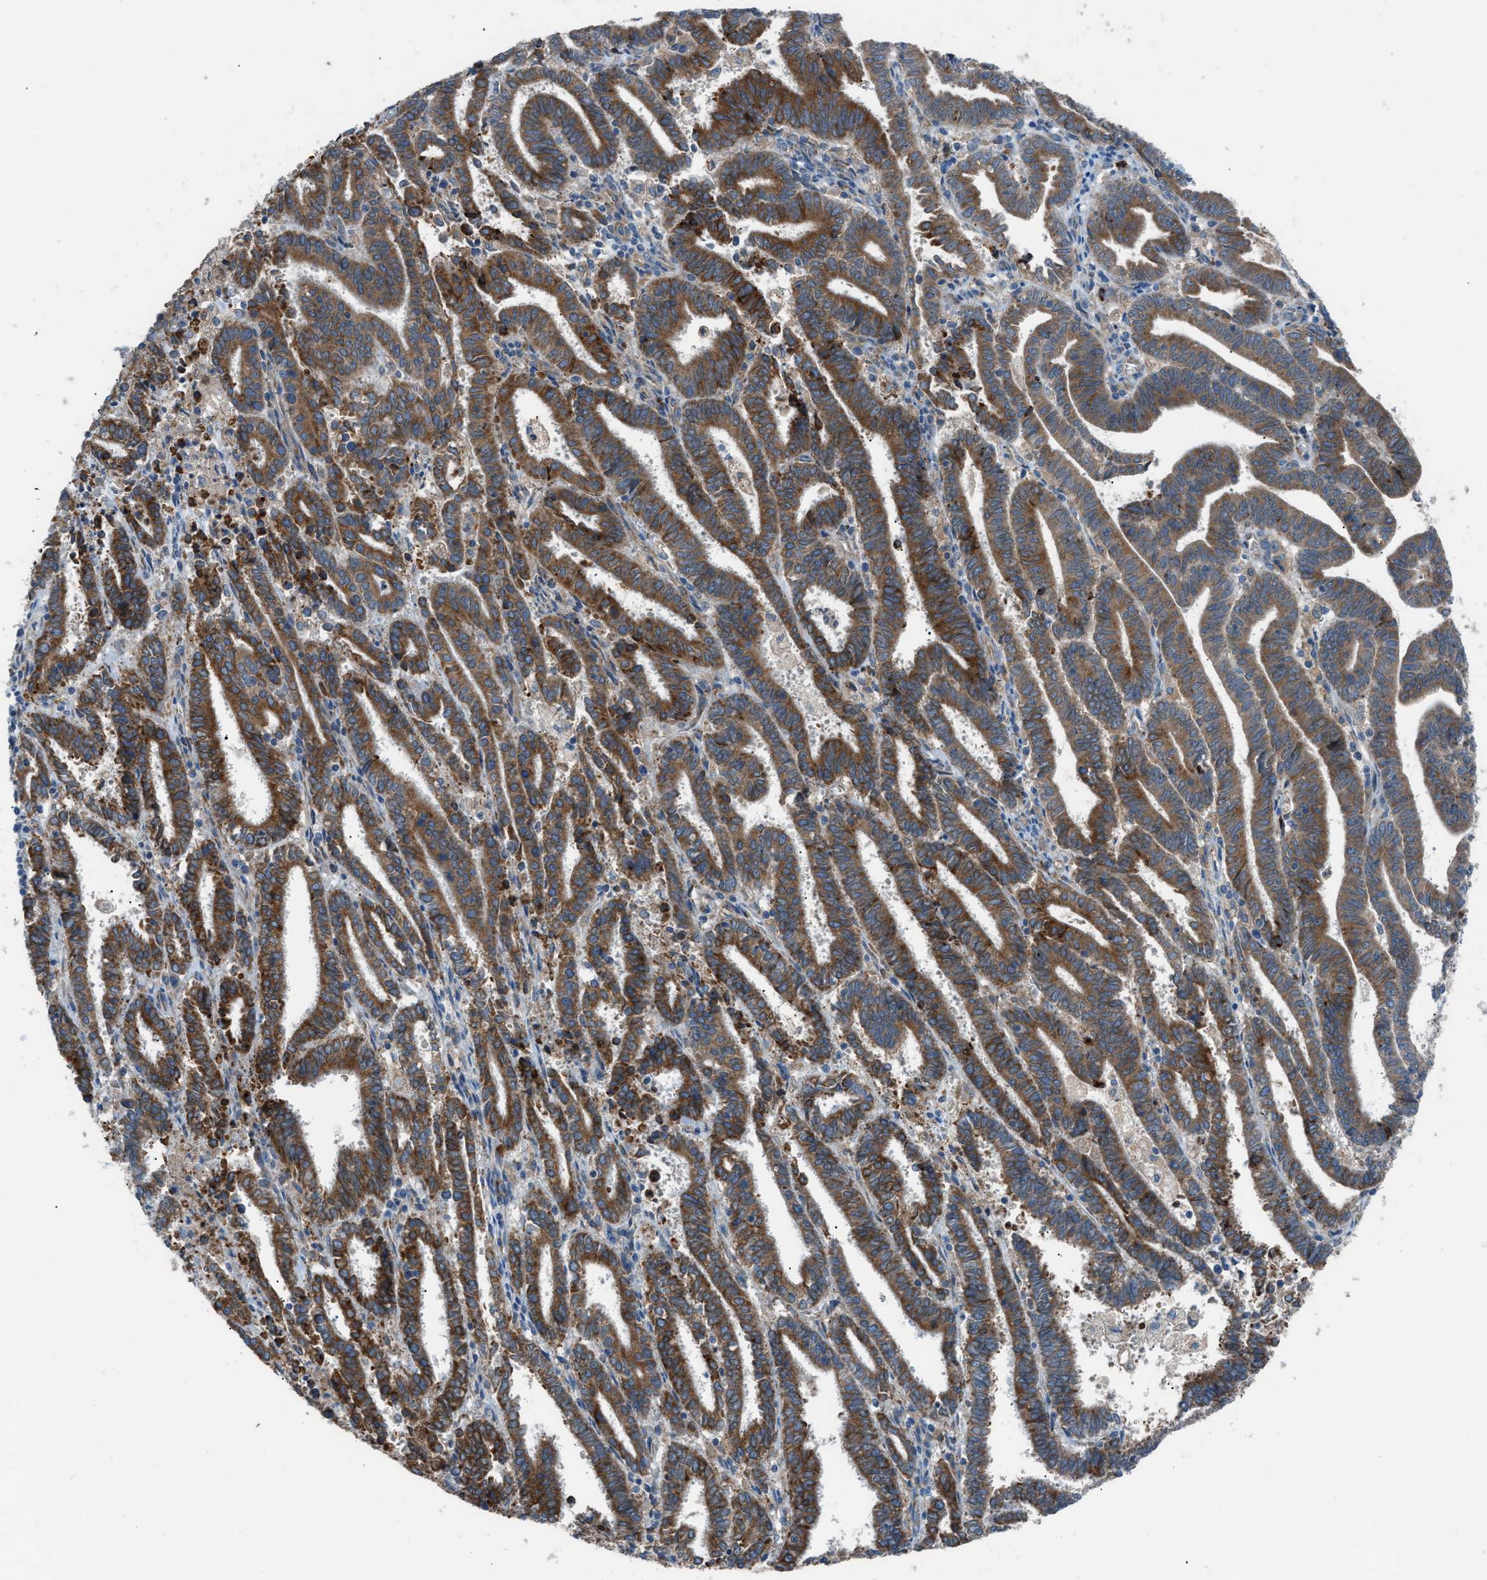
{"staining": {"intensity": "strong", "quantity": ">75%", "location": "cytoplasmic/membranous"}, "tissue": "endometrial cancer", "cell_type": "Tumor cells", "image_type": "cancer", "snomed": [{"axis": "morphology", "description": "Adenocarcinoma, NOS"}, {"axis": "topography", "description": "Uterus"}], "caption": "Approximately >75% of tumor cells in adenocarcinoma (endometrial) exhibit strong cytoplasmic/membranous protein positivity as visualized by brown immunohistochemical staining.", "gene": "HEG1", "patient": {"sex": "female", "age": 83}}